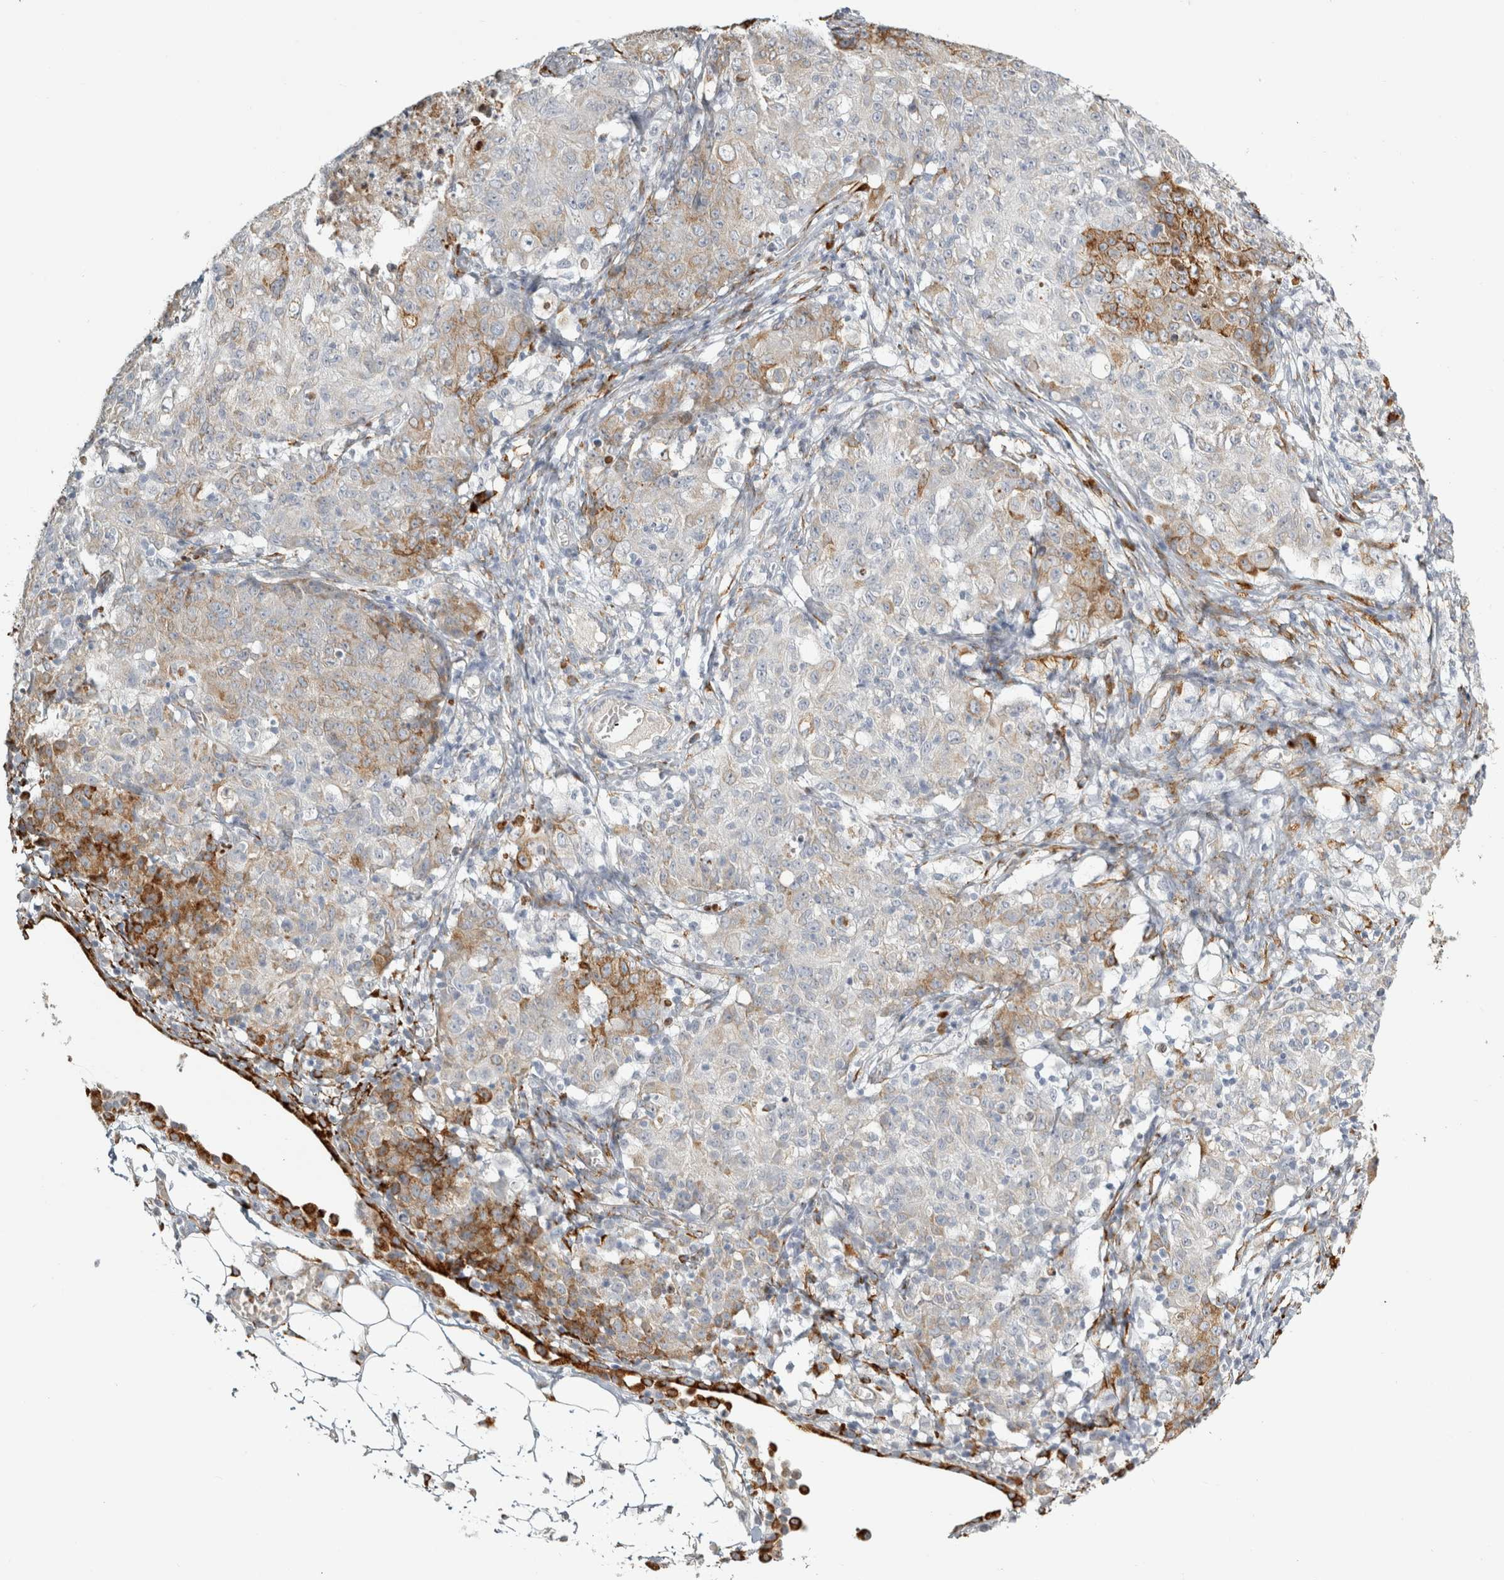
{"staining": {"intensity": "moderate", "quantity": "<25%", "location": "cytoplasmic/membranous"}, "tissue": "ovarian cancer", "cell_type": "Tumor cells", "image_type": "cancer", "snomed": [{"axis": "morphology", "description": "Carcinoma, endometroid"}, {"axis": "topography", "description": "Ovary"}], "caption": "Moderate cytoplasmic/membranous protein expression is identified in approximately <25% of tumor cells in ovarian cancer.", "gene": "OSTN", "patient": {"sex": "female", "age": 42}}